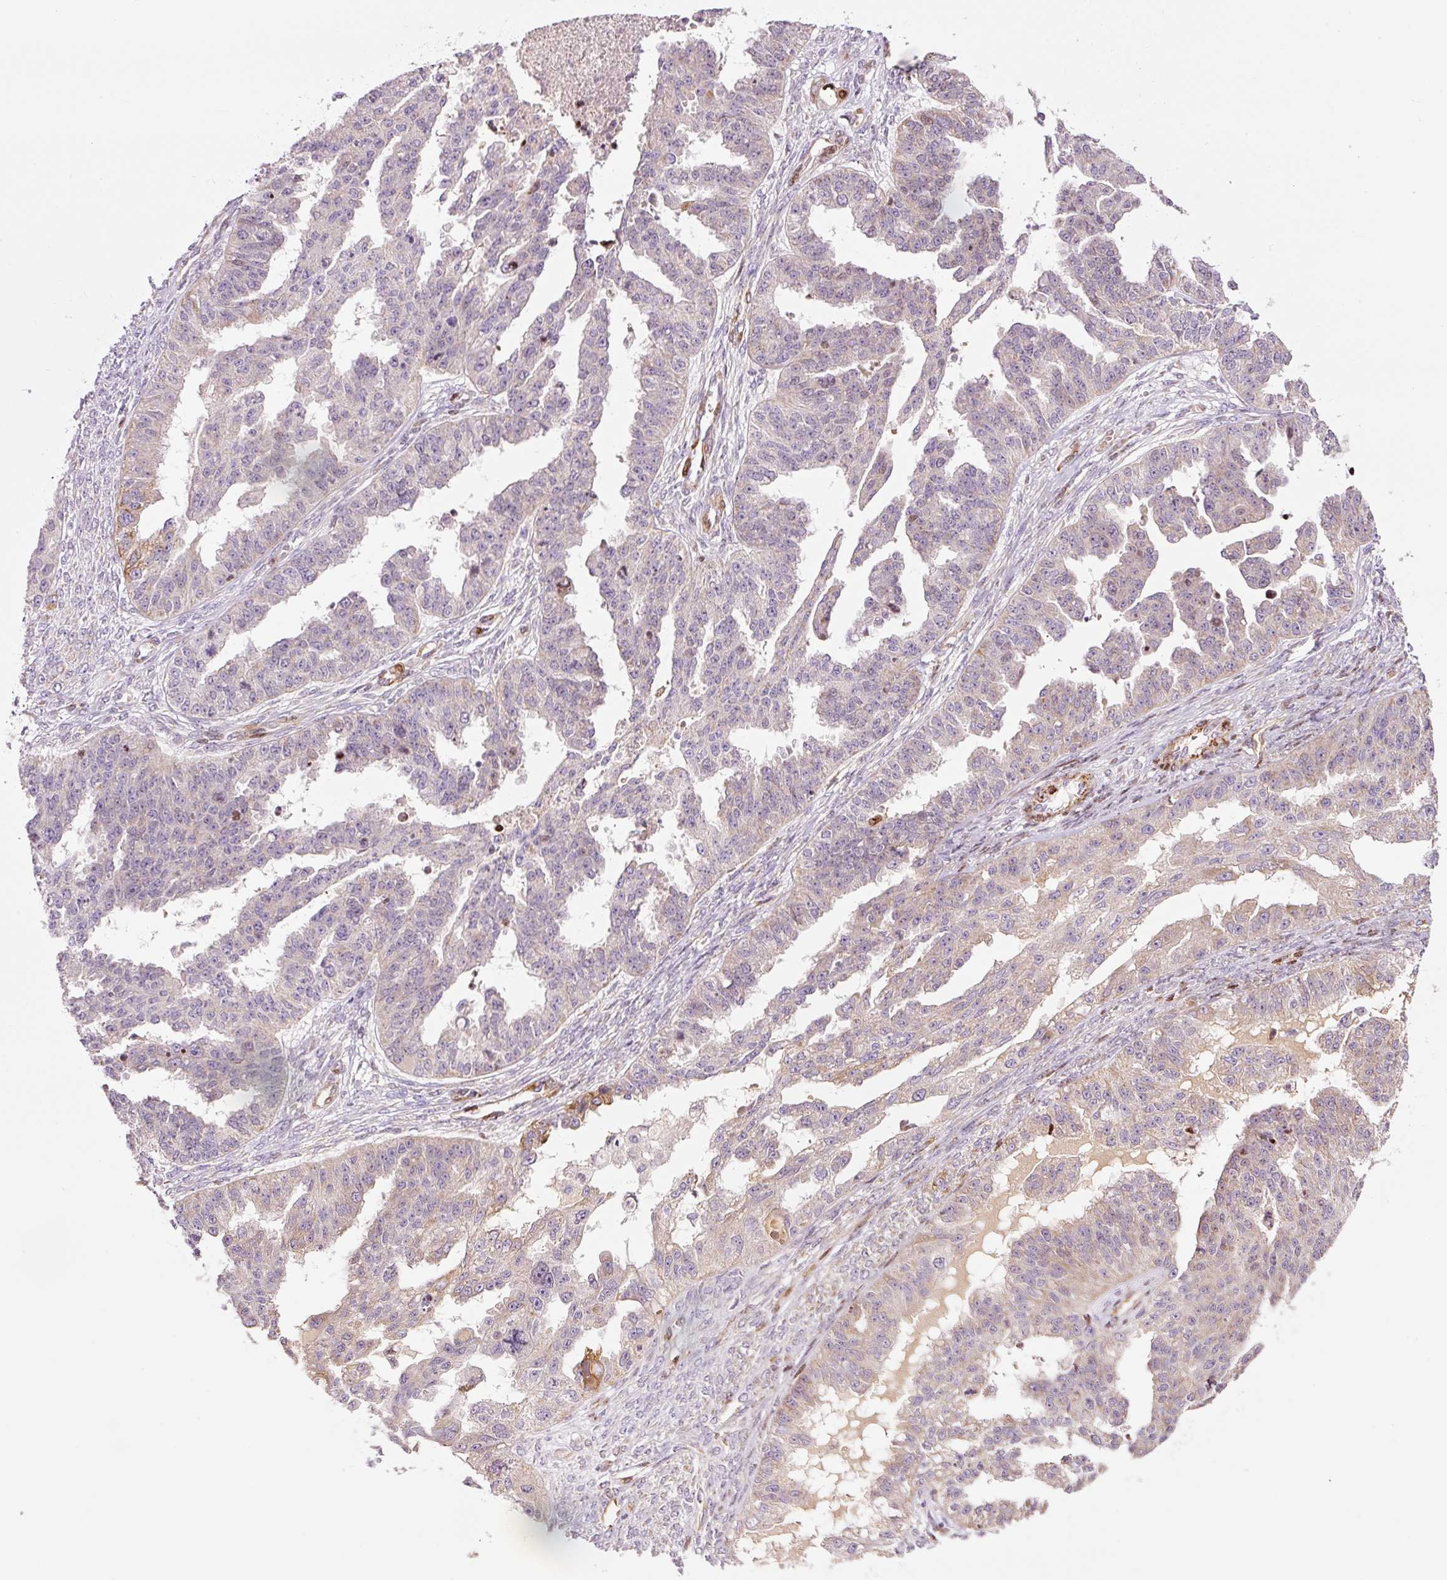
{"staining": {"intensity": "weak", "quantity": "25%-75%", "location": "cytoplasmic/membranous"}, "tissue": "ovarian cancer", "cell_type": "Tumor cells", "image_type": "cancer", "snomed": [{"axis": "morphology", "description": "Cystadenocarcinoma, serous, NOS"}, {"axis": "topography", "description": "Ovary"}], "caption": "This image exhibits ovarian cancer stained with IHC to label a protein in brown. The cytoplasmic/membranous of tumor cells show weak positivity for the protein. Nuclei are counter-stained blue.", "gene": "TMEM8B", "patient": {"sex": "female", "age": 58}}